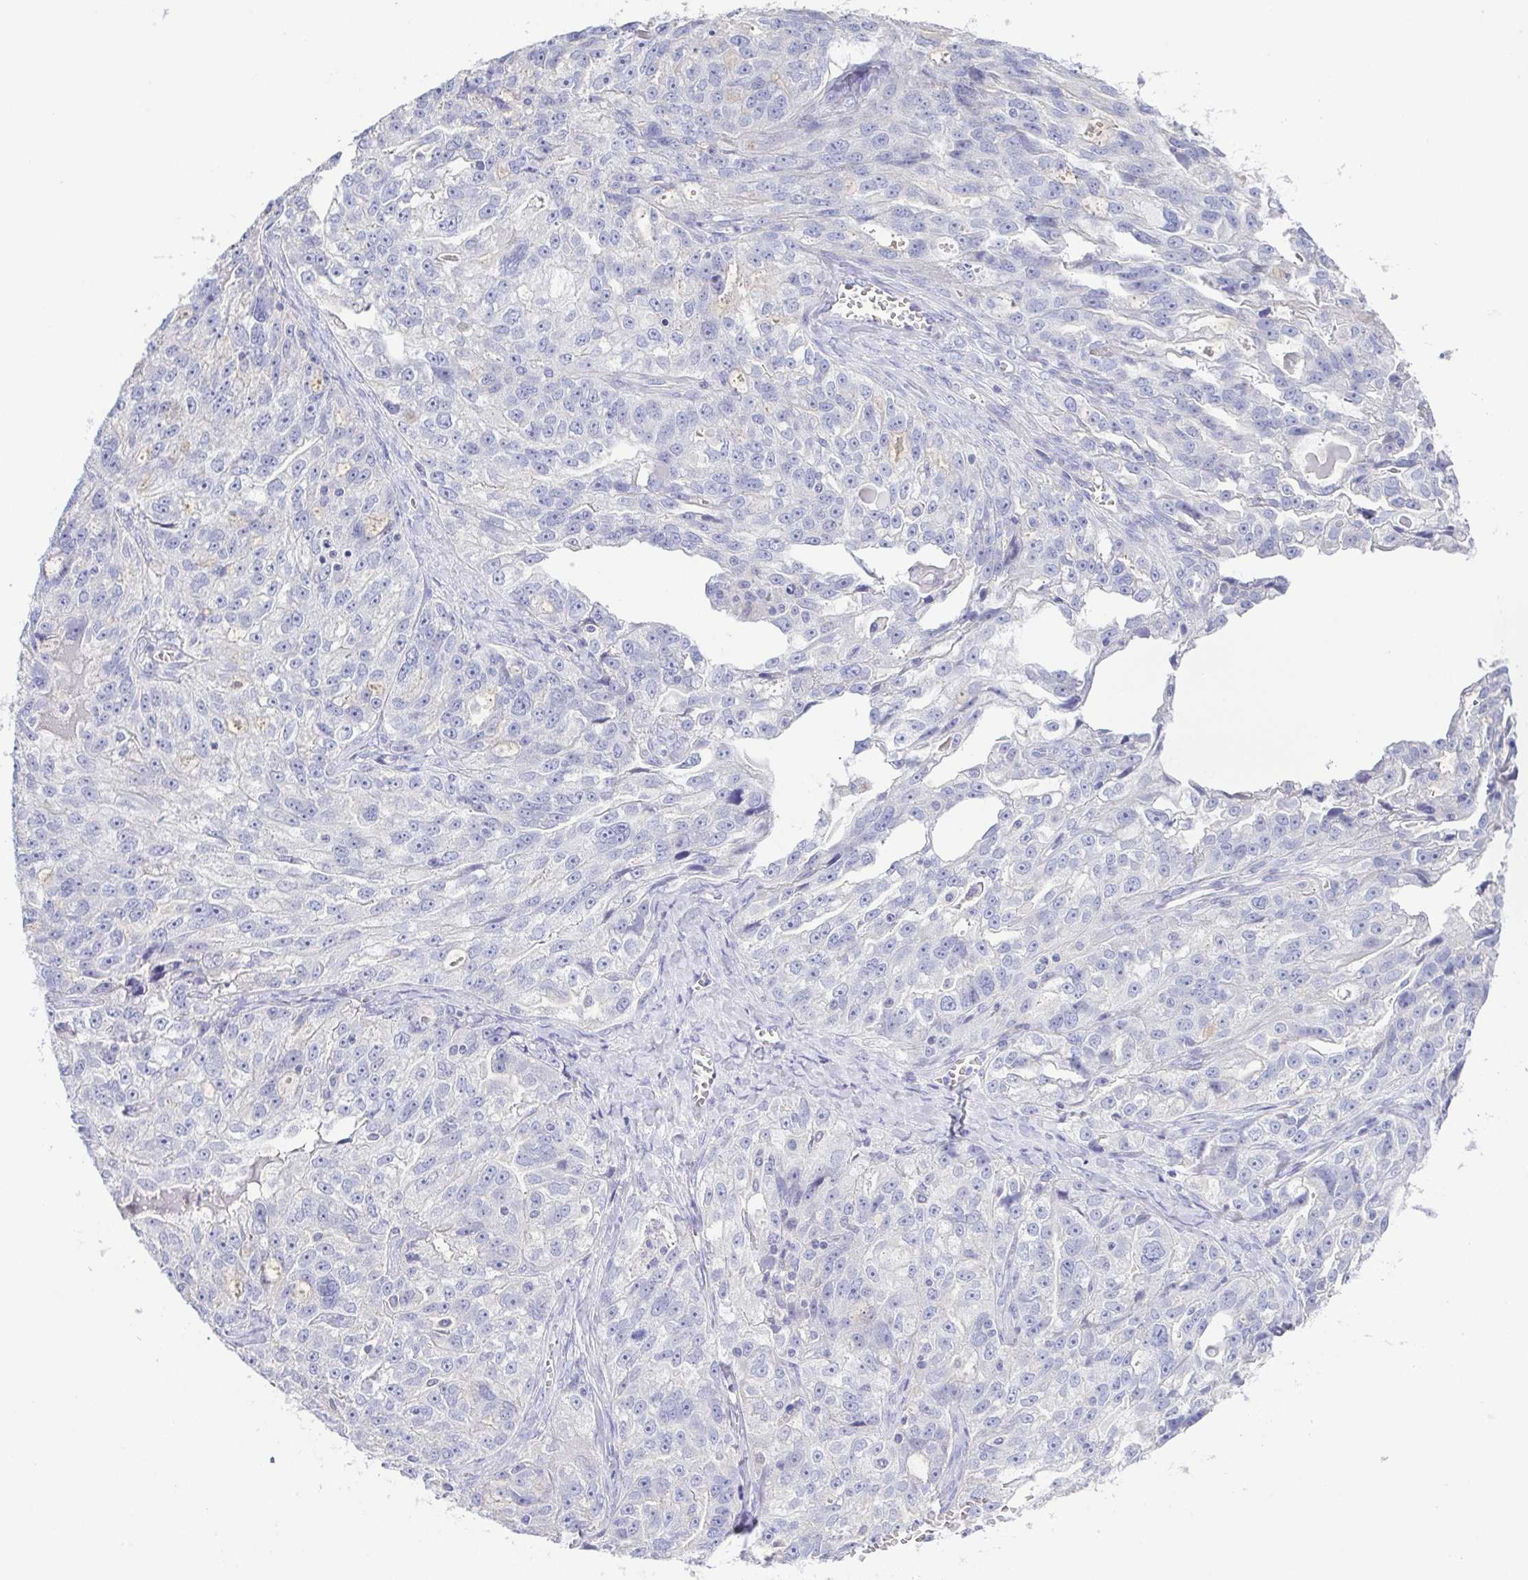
{"staining": {"intensity": "negative", "quantity": "none", "location": "none"}, "tissue": "ovarian cancer", "cell_type": "Tumor cells", "image_type": "cancer", "snomed": [{"axis": "morphology", "description": "Cystadenocarcinoma, serous, NOS"}, {"axis": "topography", "description": "Ovary"}], "caption": "This is a image of immunohistochemistry staining of serous cystadenocarcinoma (ovarian), which shows no staining in tumor cells.", "gene": "PKDREJ", "patient": {"sex": "female", "age": 51}}